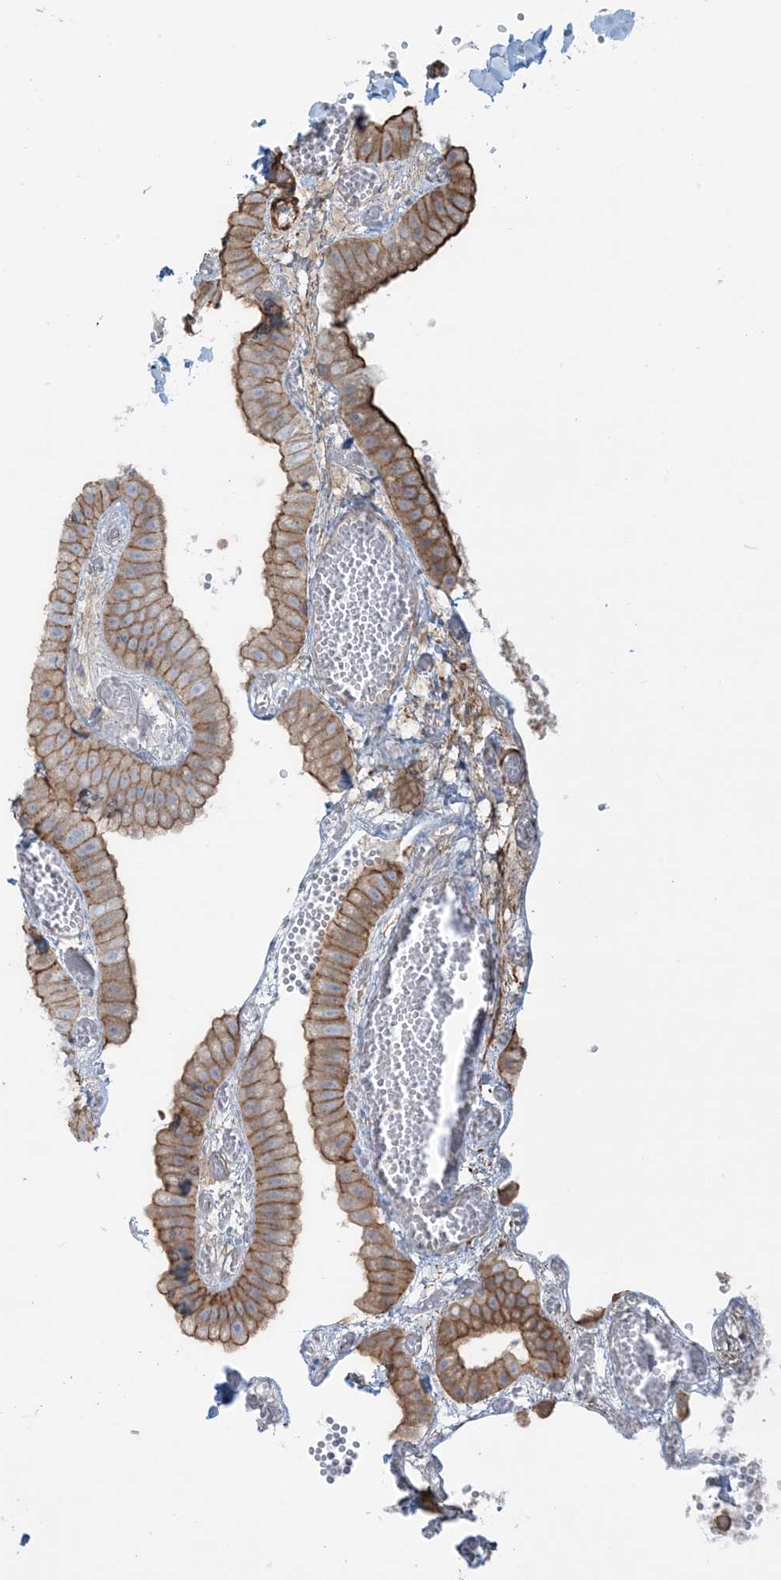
{"staining": {"intensity": "moderate", "quantity": ">75%", "location": "cytoplasmic/membranous"}, "tissue": "gallbladder", "cell_type": "Glandular cells", "image_type": "normal", "snomed": [{"axis": "morphology", "description": "Normal tissue, NOS"}, {"axis": "topography", "description": "Gallbladder"}], "caption": "The immunohistochemical stain shows moderate cytoplasmic/membranous positivity in glandular cells of benign gallbladder.", "gene": "PPM1F", "patient": {"sex": "female", "age": 64}}